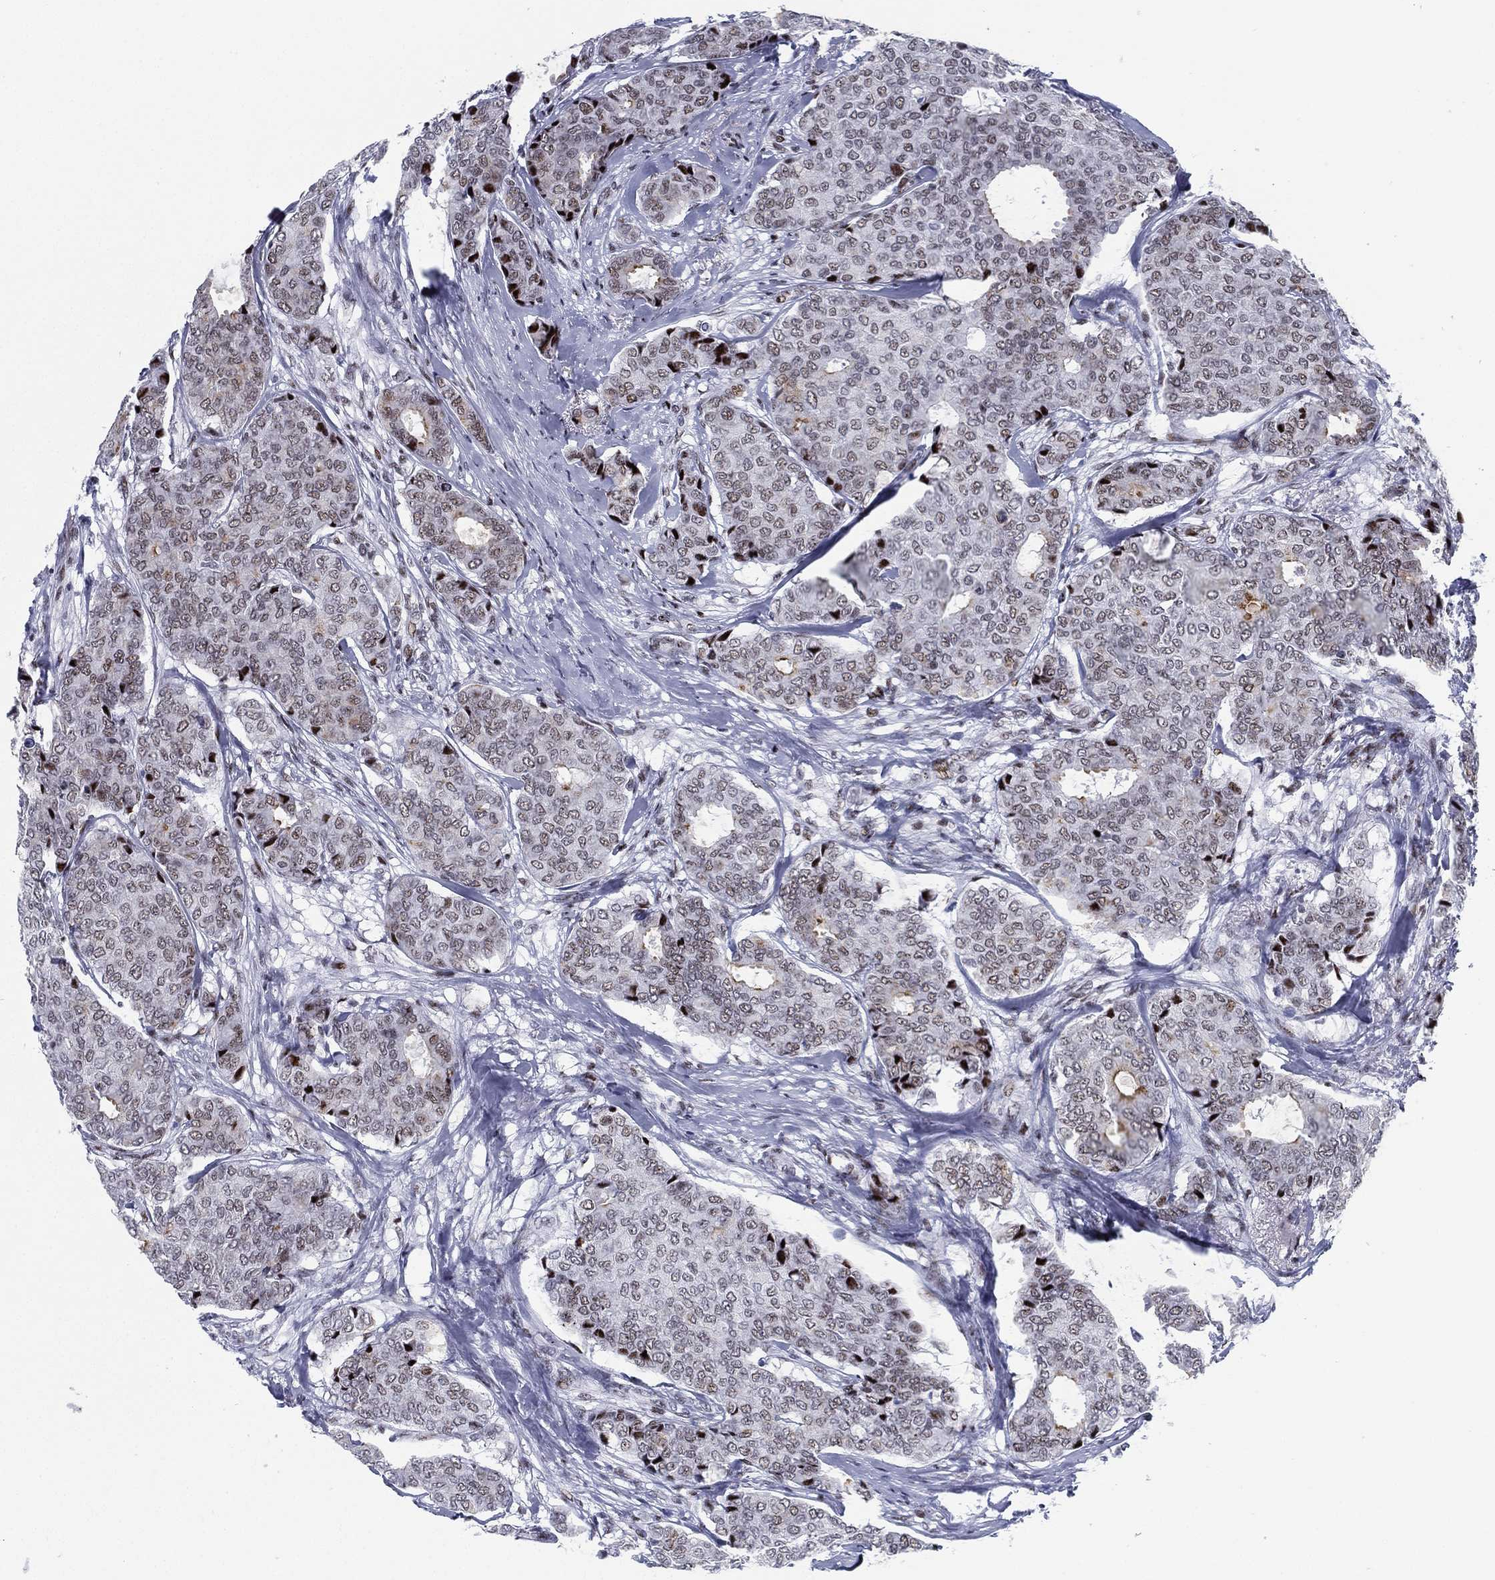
{"staining": {"intensity": "strong", "quantity": "<25%", "location": "nuclear"}, "tissue": "breast cancer", "cell_type": "Tumor cells", "image_type": "cancer", "snomed": [{"axis": "morphology", "description": "Duct carcinoma"}, {"axis": "topography", "description": "Breast"}], "caption": "High-magnification brightfield microscopy of breast cancer stained with DAB (3,3'-diaminobenzidine) (brown) and counterstained with hematoxylin (blue). tumor cells exhibit strong nuclear expression is identified in approximately<25% of cells.", "gene": "CYB561D2", "patient": {"sex": "female", "age": 75}}